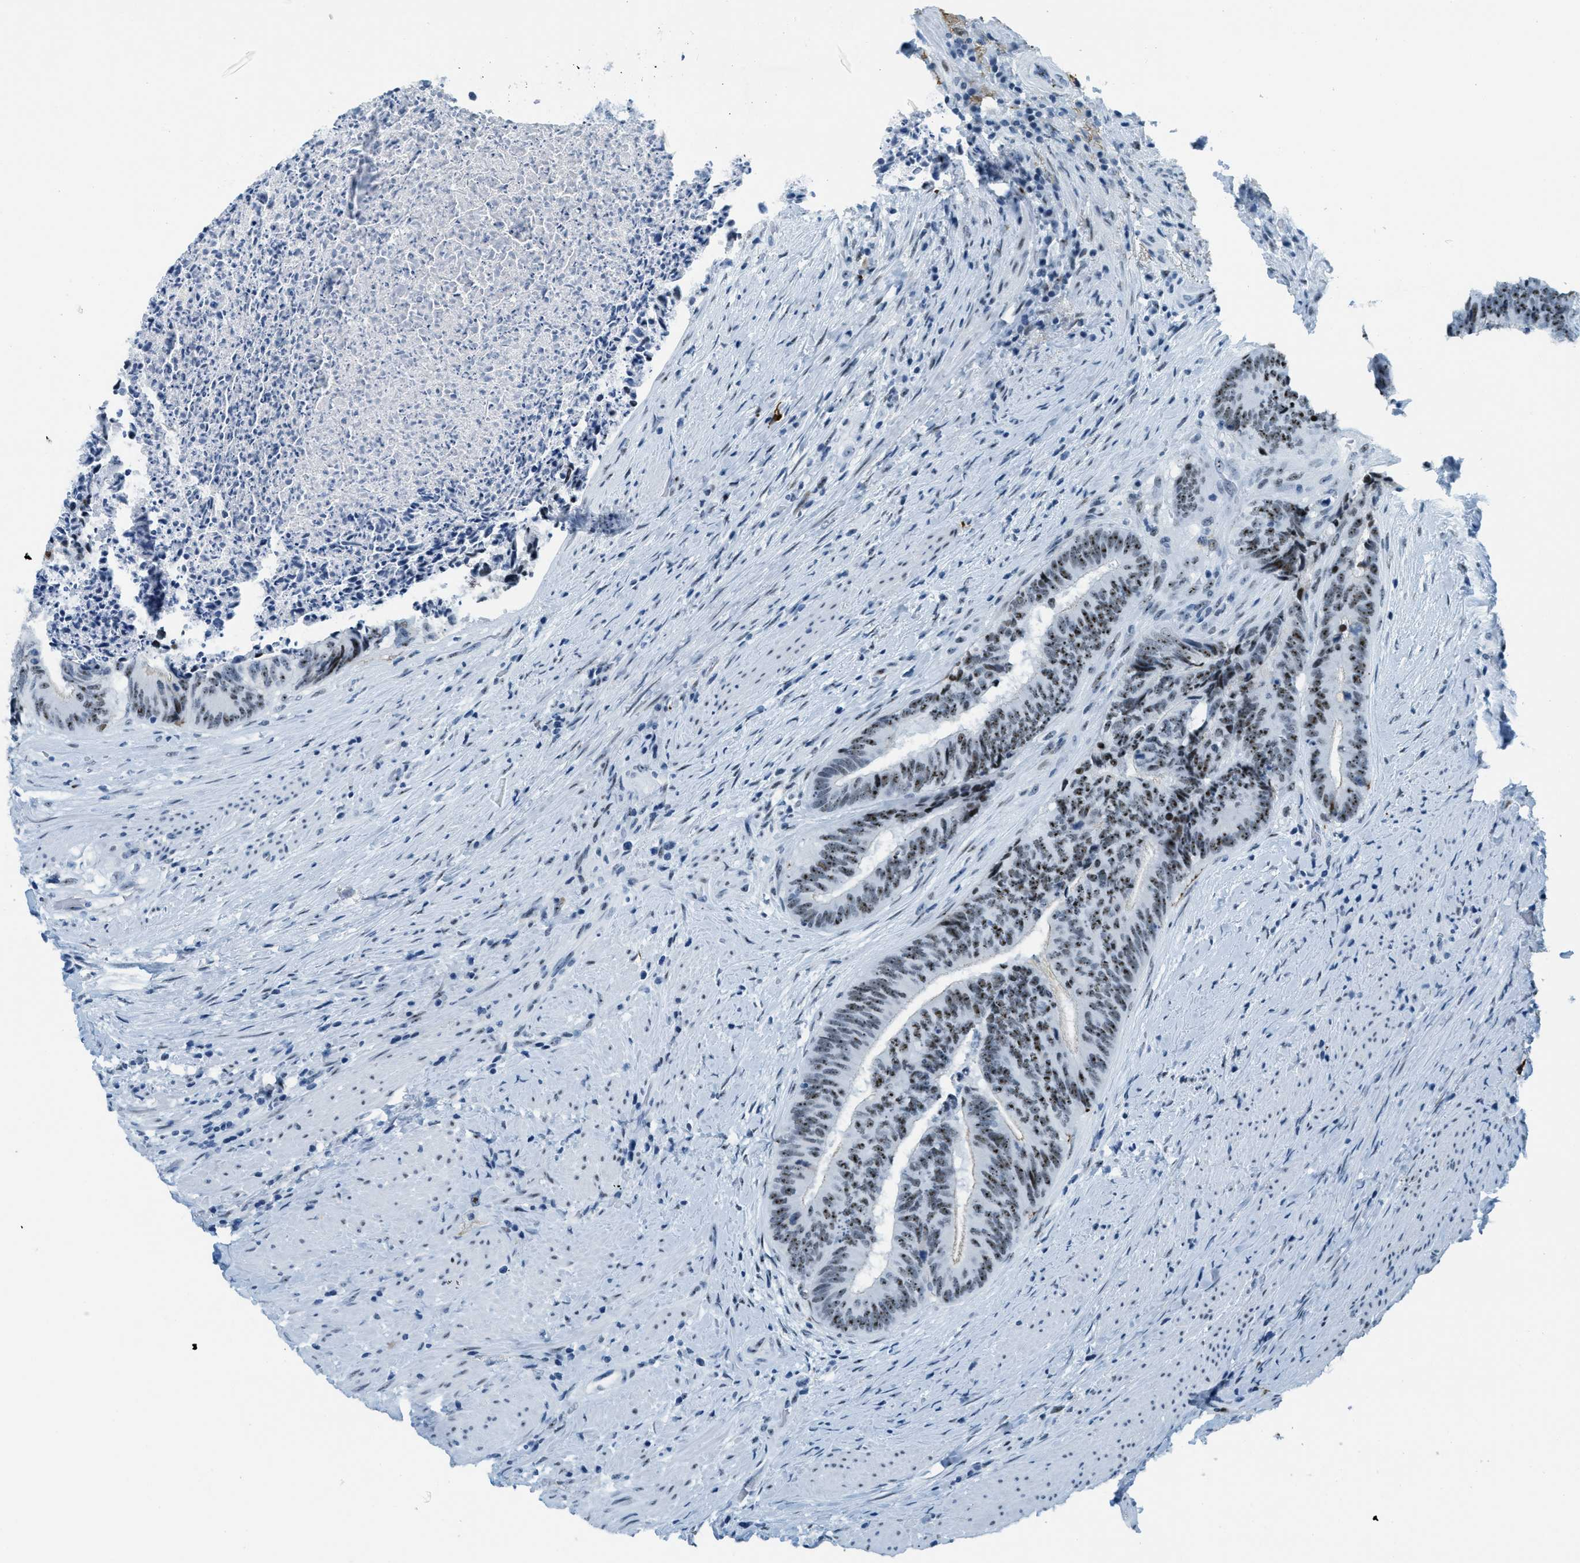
{"staining": {"intensity": "moderate", "quantity": ">75%", "location": "nuclear"}, "tissue": "colorectal cancer", "cell_type": "Tumor cells", "image_type": "cancer", "snomed": [{"axis": "morphology", "description": "Adenocarcinoma, NOS"}, {"axis": "topography", "description": "Rectum"}], "caption": "A medium amount of moderate nuclear expression is appreciated in approximately >75% of tumor cells in colorectal cancer (adenocarcinoma) tissue.", "gene": "PLA2G2A", "patient": {"sex": "male", "age": 72}}